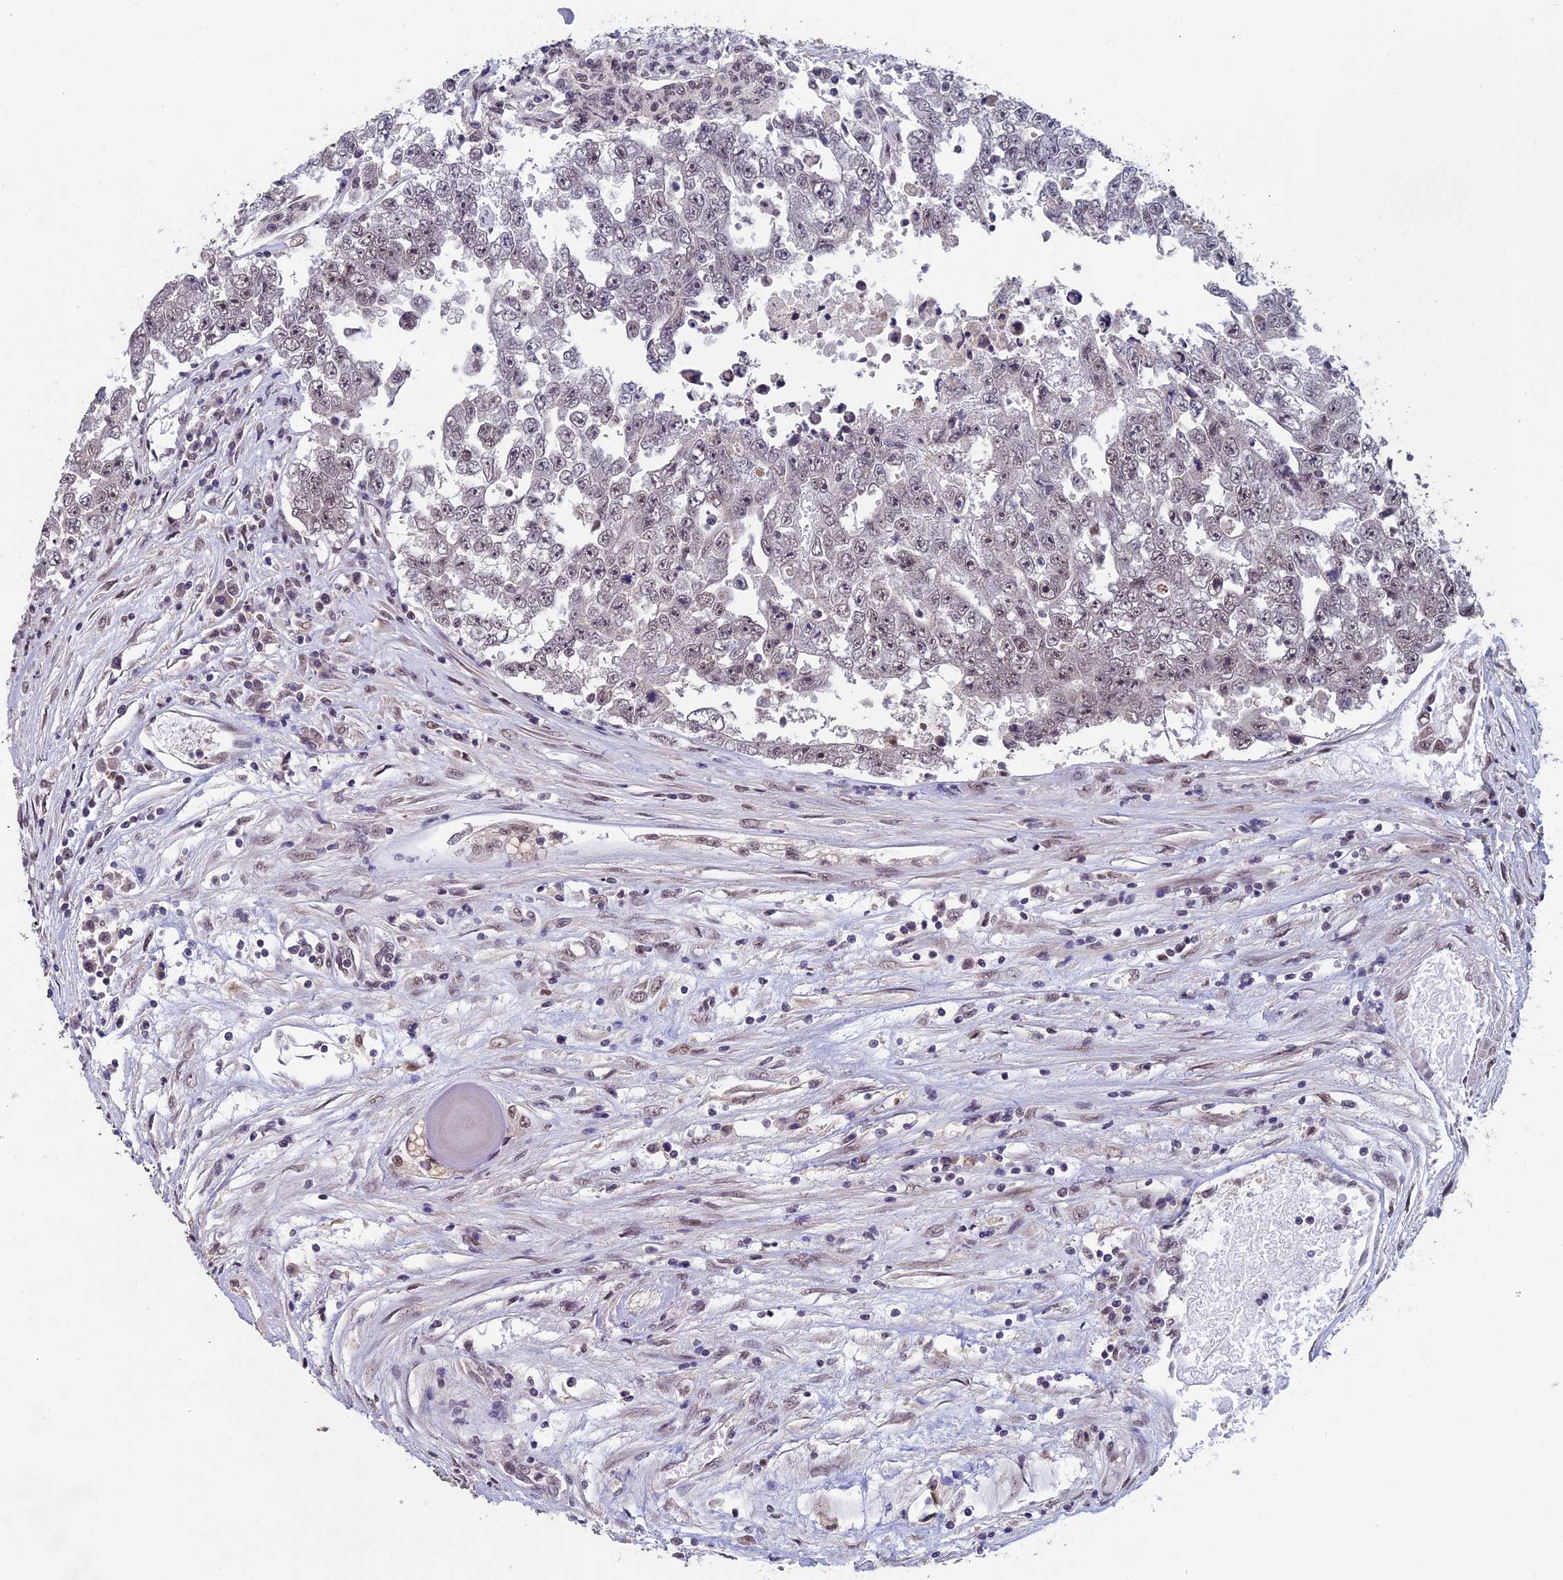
{"staining": {"intensity": "weak", "quantity": "<25%", "location": "nuclear"}, "tissue": "testis cancer", "cell_type": "Tumor cells", "image_type": "cancer", "snomed": [{"axis": "morphology", "description": "Carcinoma, Embryonal, NOS"}, {"axis": "topography", "description": "Testis"}], "caption": "A histopathology image of human testis cancer is negative for staining in tumor cells.", "gene": "RNF40", "patient": {"sex": "male", "age": 25}}